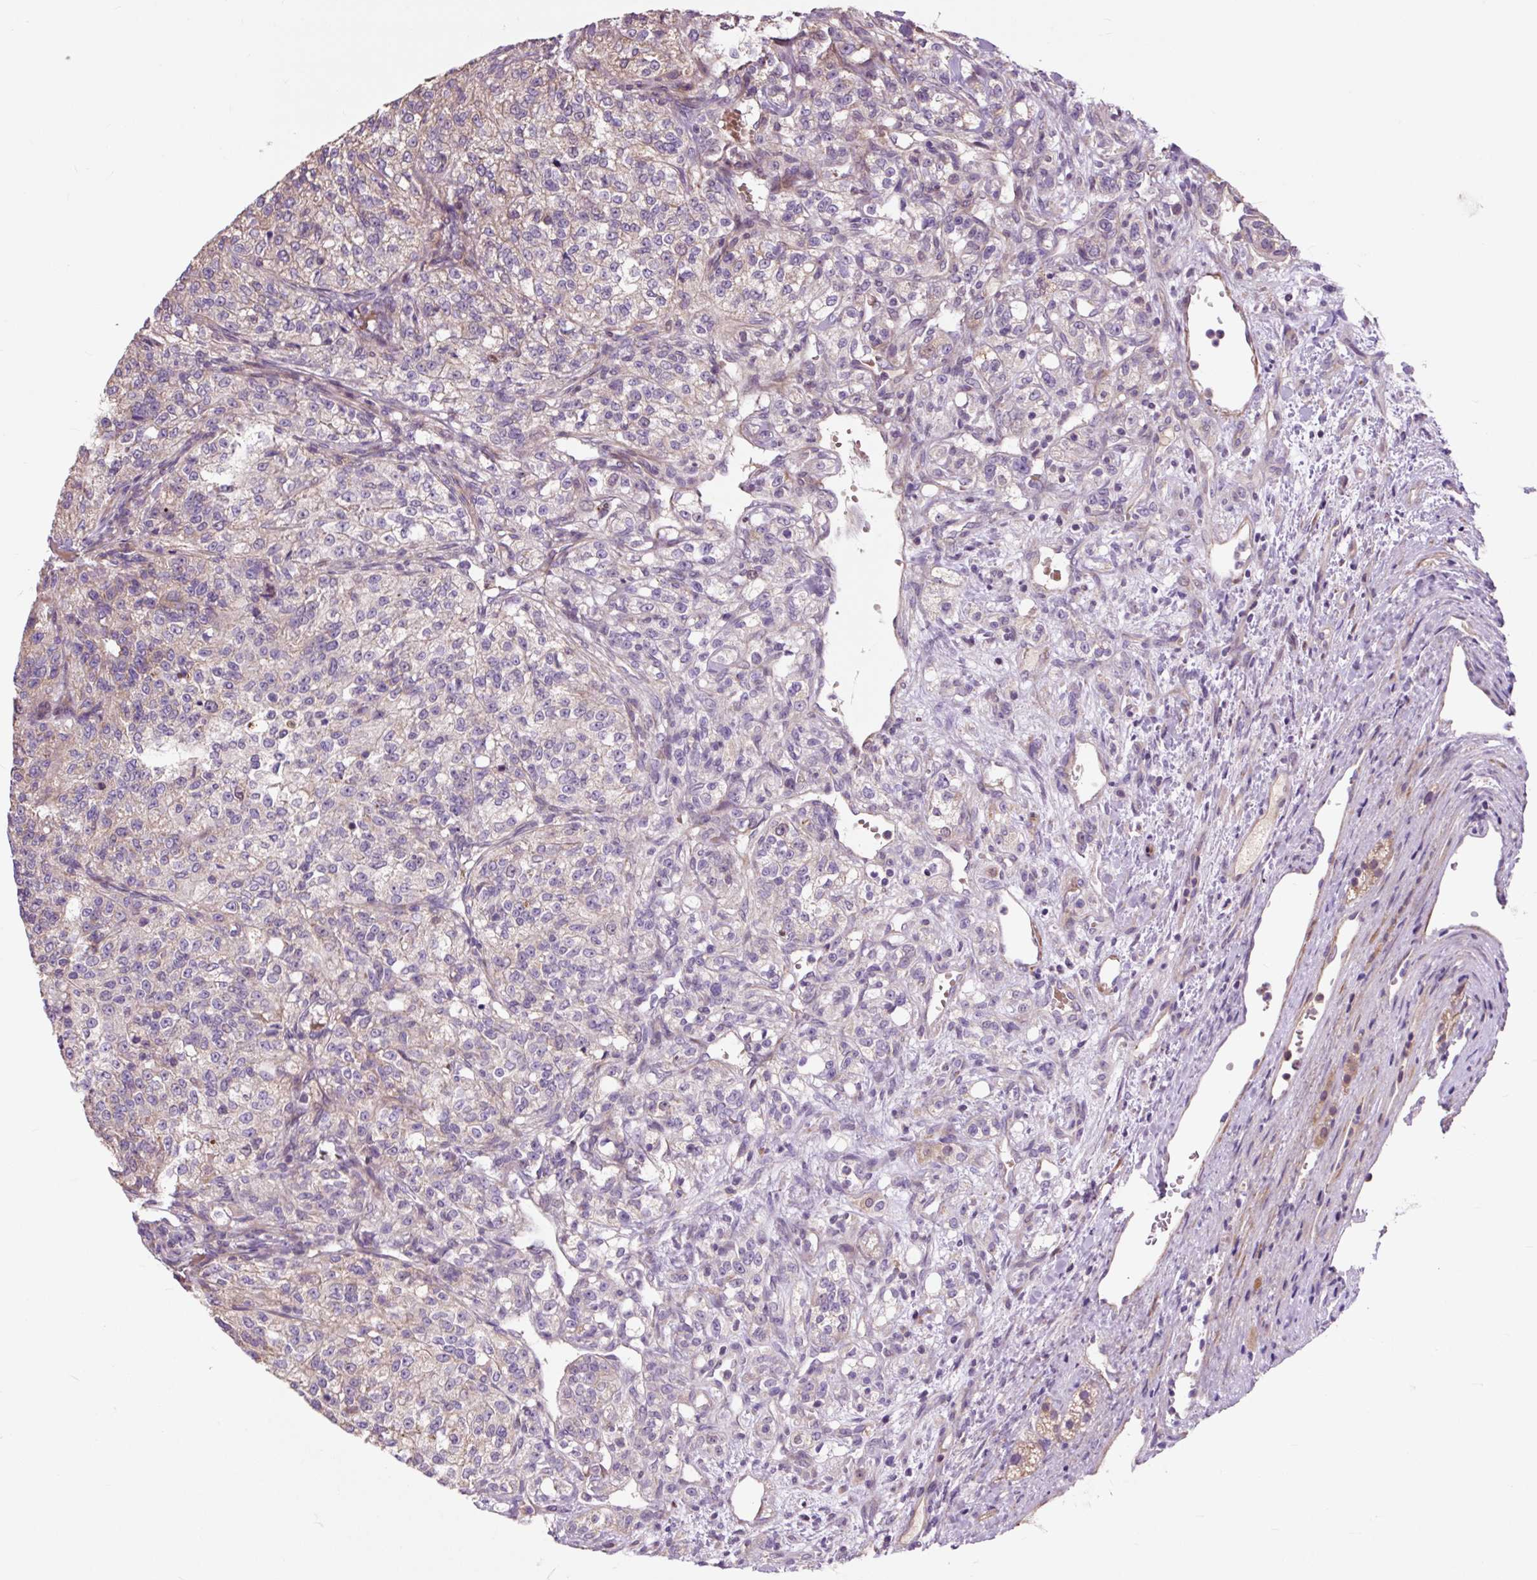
{"staining": {"intensity": "negative", "quantity": "none", "location": "none"}, "tissue": "renal cancer", "cell_type": "Tumor cells", "image_type": "cancer", "snomed": [{"axis": "morphology", "description": "Adenocarcinoma, NOS"}, {"axis": "topography", "description": "Kidney"}], "caption": "The IHC photomicrograph has no significant staining in tumor cells of adenocarcinoma (renal) tissue.", "gene": "PRIMPOL", "patient": {"sex": "female", "age": 63}}